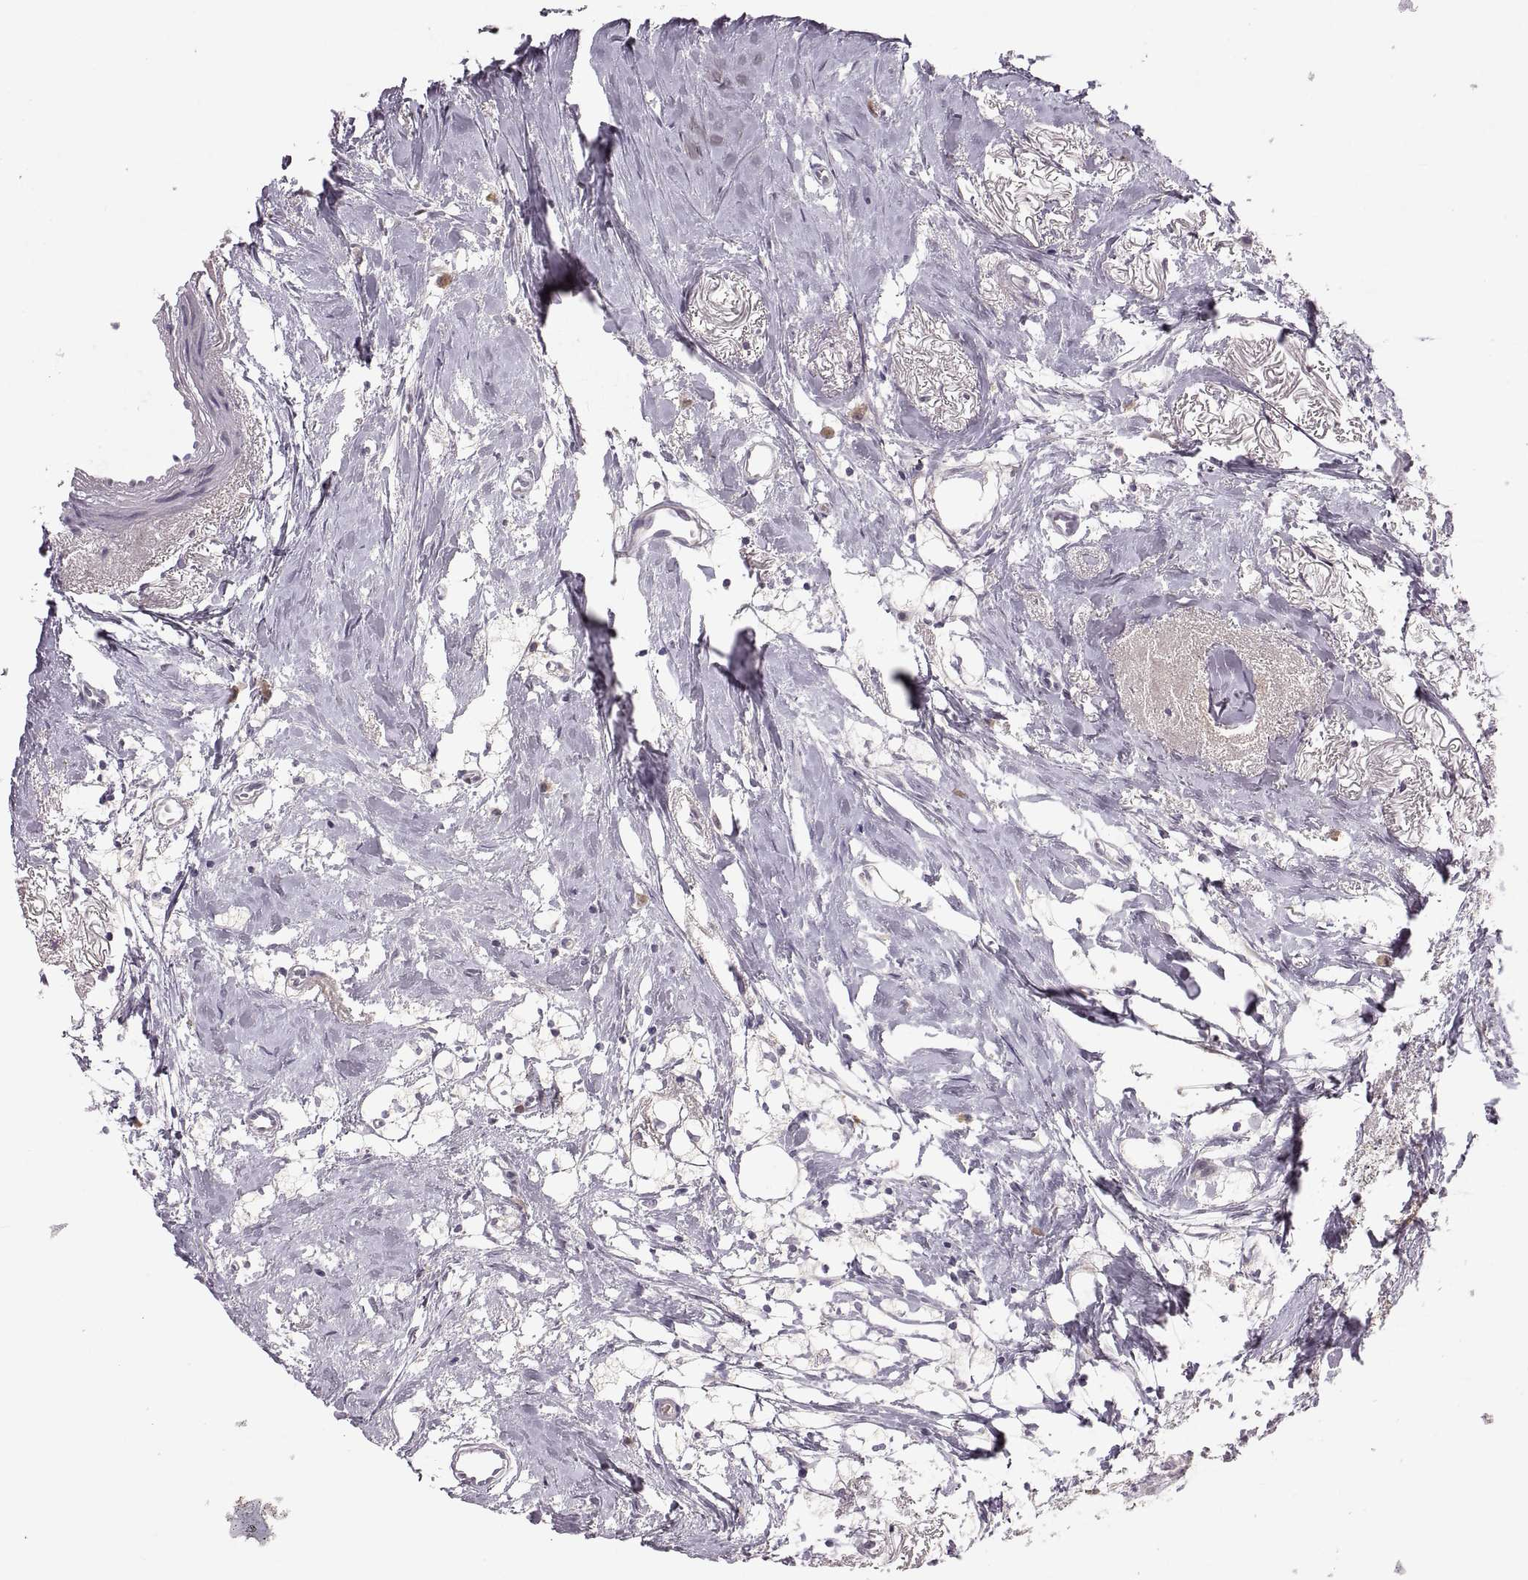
{"staining": {"intensity": "negative", "quantity": "none", "location": "none"}, "tissue": "breast cancer", "cell_type": "Tumor cells", "image_type": "cancer", "snomed": [{"axis": "morphology", "description": "Duct carcinoma"}, {"axis": "topography", "description": "Breast"}], "caption": "High magnification brightfield microscopy of breast infiltrating ductal carcinoma stained with DAB (3,3'-diaminobenzidine) (brown) and counterstained with hematoxylin (blue): tumor cells show no significant positivity.", "gene": "ADH6", "patient": {"sex": "female", "age": 40}}